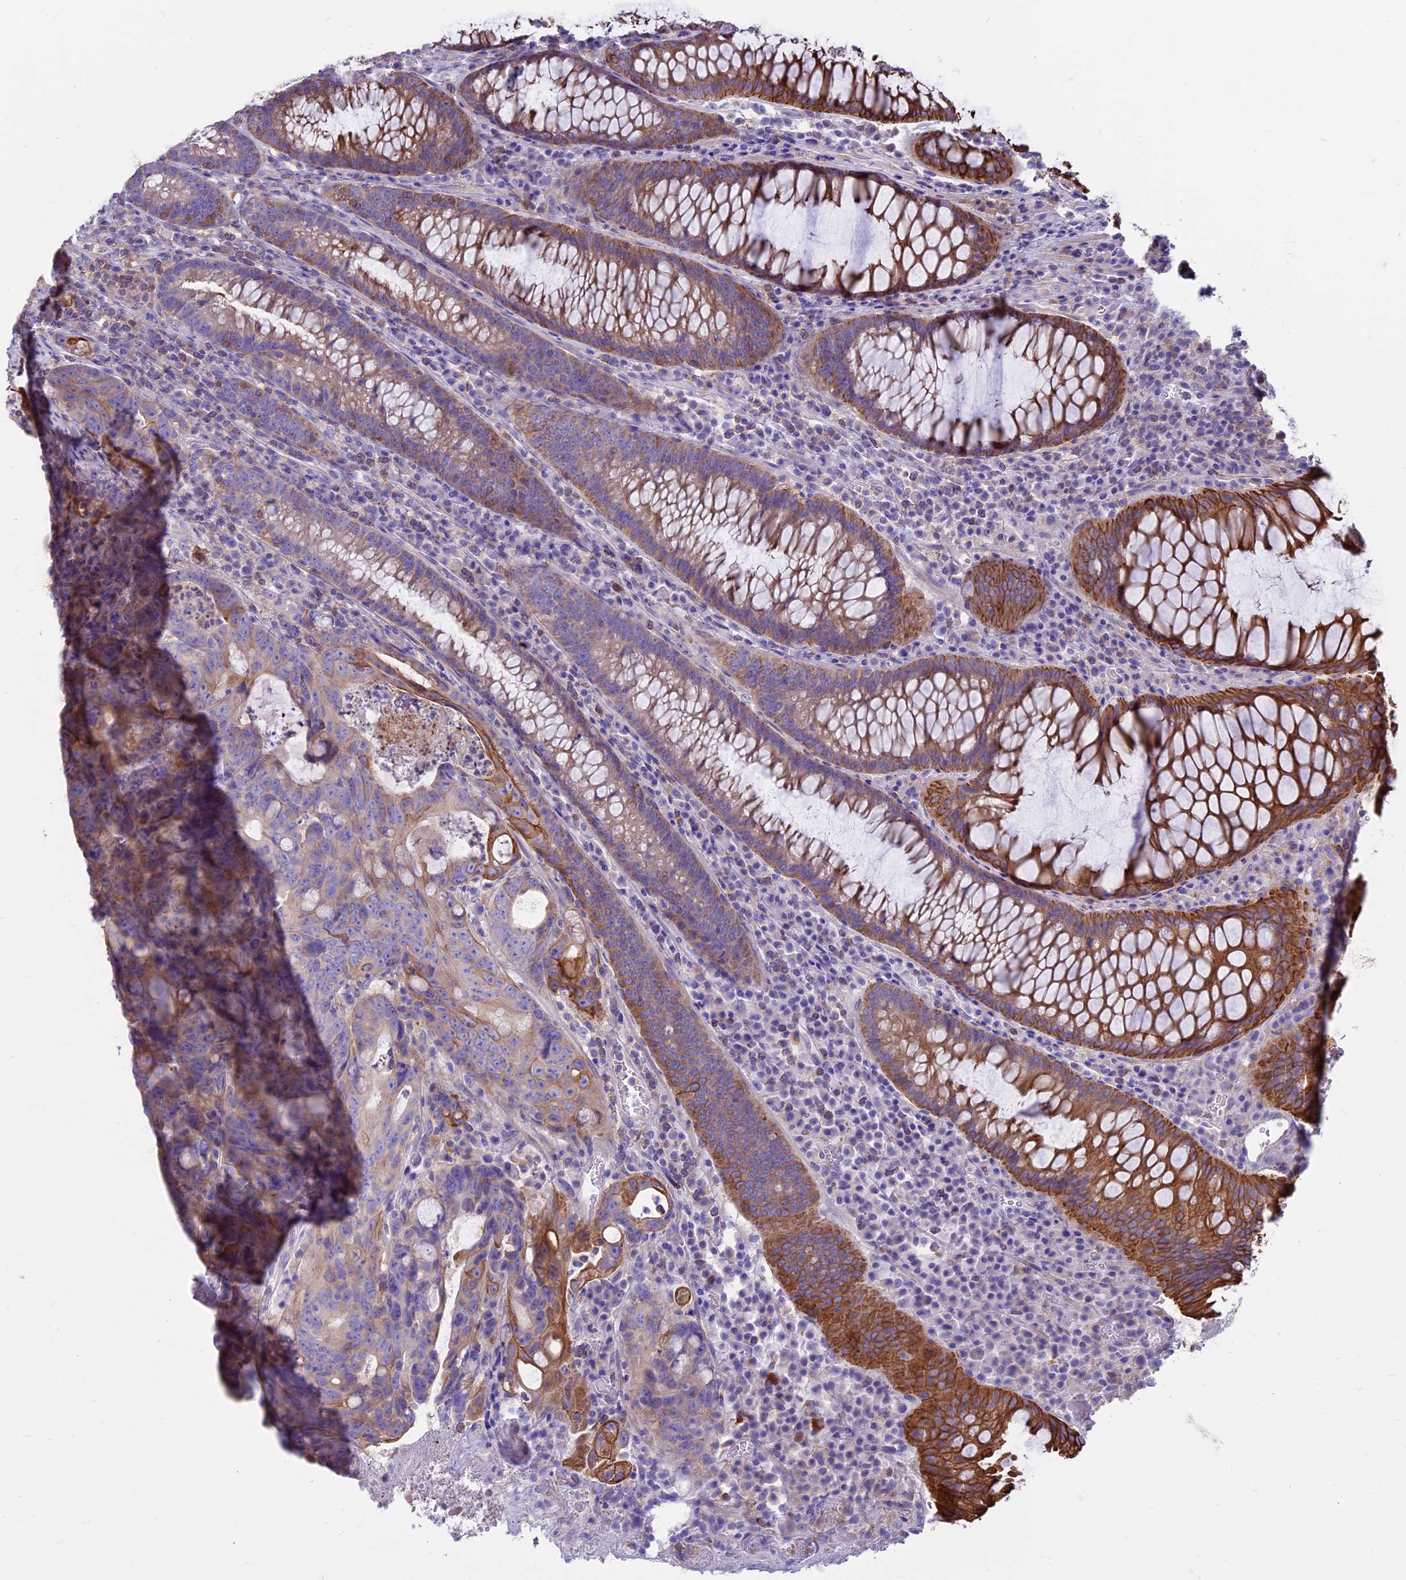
{"staining": {"intensity": "moderate", "quantity": ">75%", "location": "cytoplasmic/membranous"}, "tissue": "colorectal cancer", "cell_type": "Tumor cells", "image_type": "cancer", "snomed": [{"axis": "morphology", "description": "Adenocarcinoma, NOS"}, {"axis": "topography", "description": "Colon"}], "caption": "Colorectal adenocarcinoma tissue shows moderate cytoplasmic/membranous expression in about >75% of tumor cells, visualized by immunohistochemistry. The protein is stained brown, and the nuclei are stained in blue (DAB IHC with brightfield microscopy, high magnification).", "gene": "CDAN1", "patient": {"sex": "female", "age": 82}}